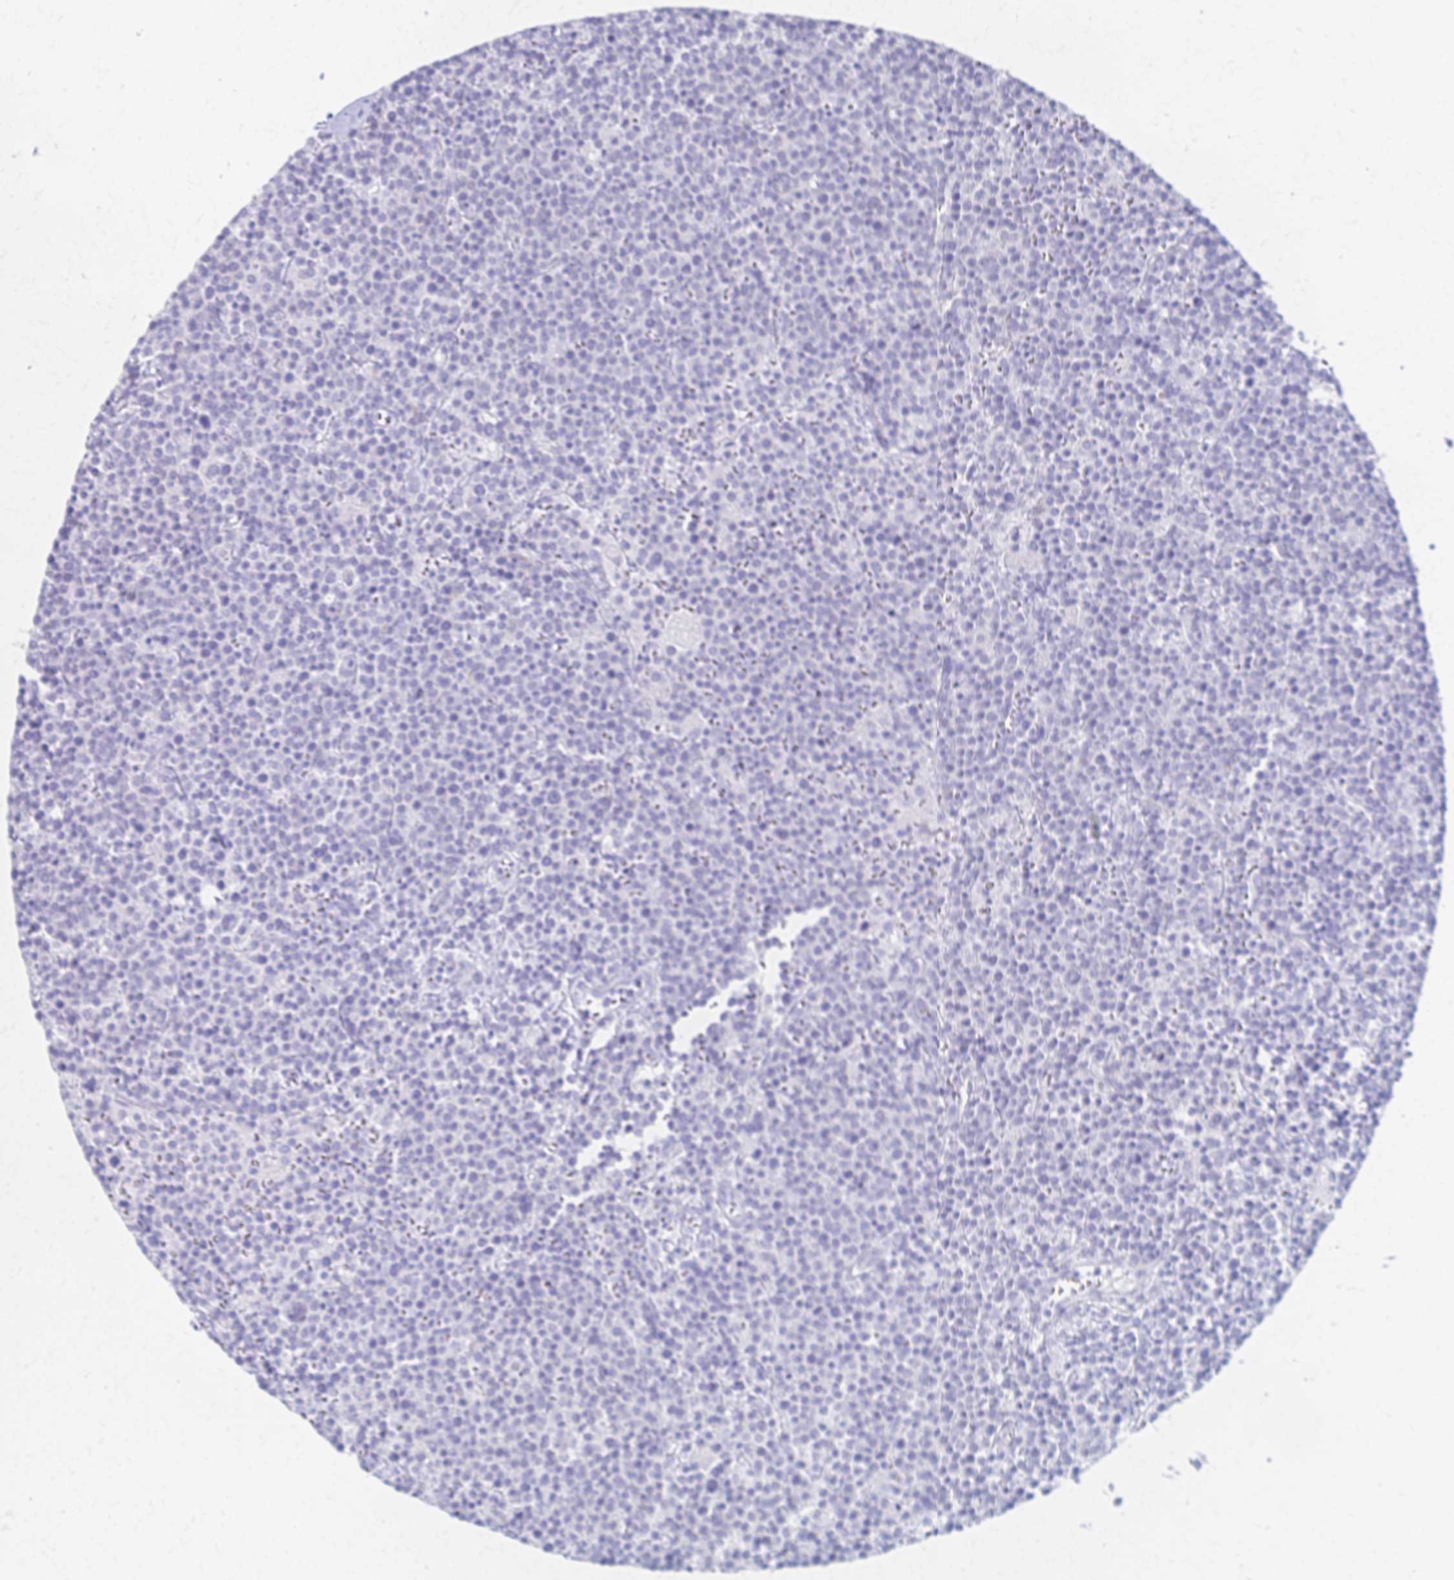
{"staining": {"intensity": "negative", "quantity": "none", "location": "none"}, "tissue": "lymphoma", "cell_type": "Tumor cells", "image_type": "cancer", "snomed": [{"axis": "morphology", "description": "Malignant lymphoma, non-Hodgkin's type, High grade"}, {"axis": "topography", "description": "Lymph node"}], "caption": "High-grade malignant lymphoma, non-Hodgkin's type stained for a protein using IHC displays no staining tumor cells.", "gene": "CYB5A", "patient": {"sex": "male", "age": 61}}